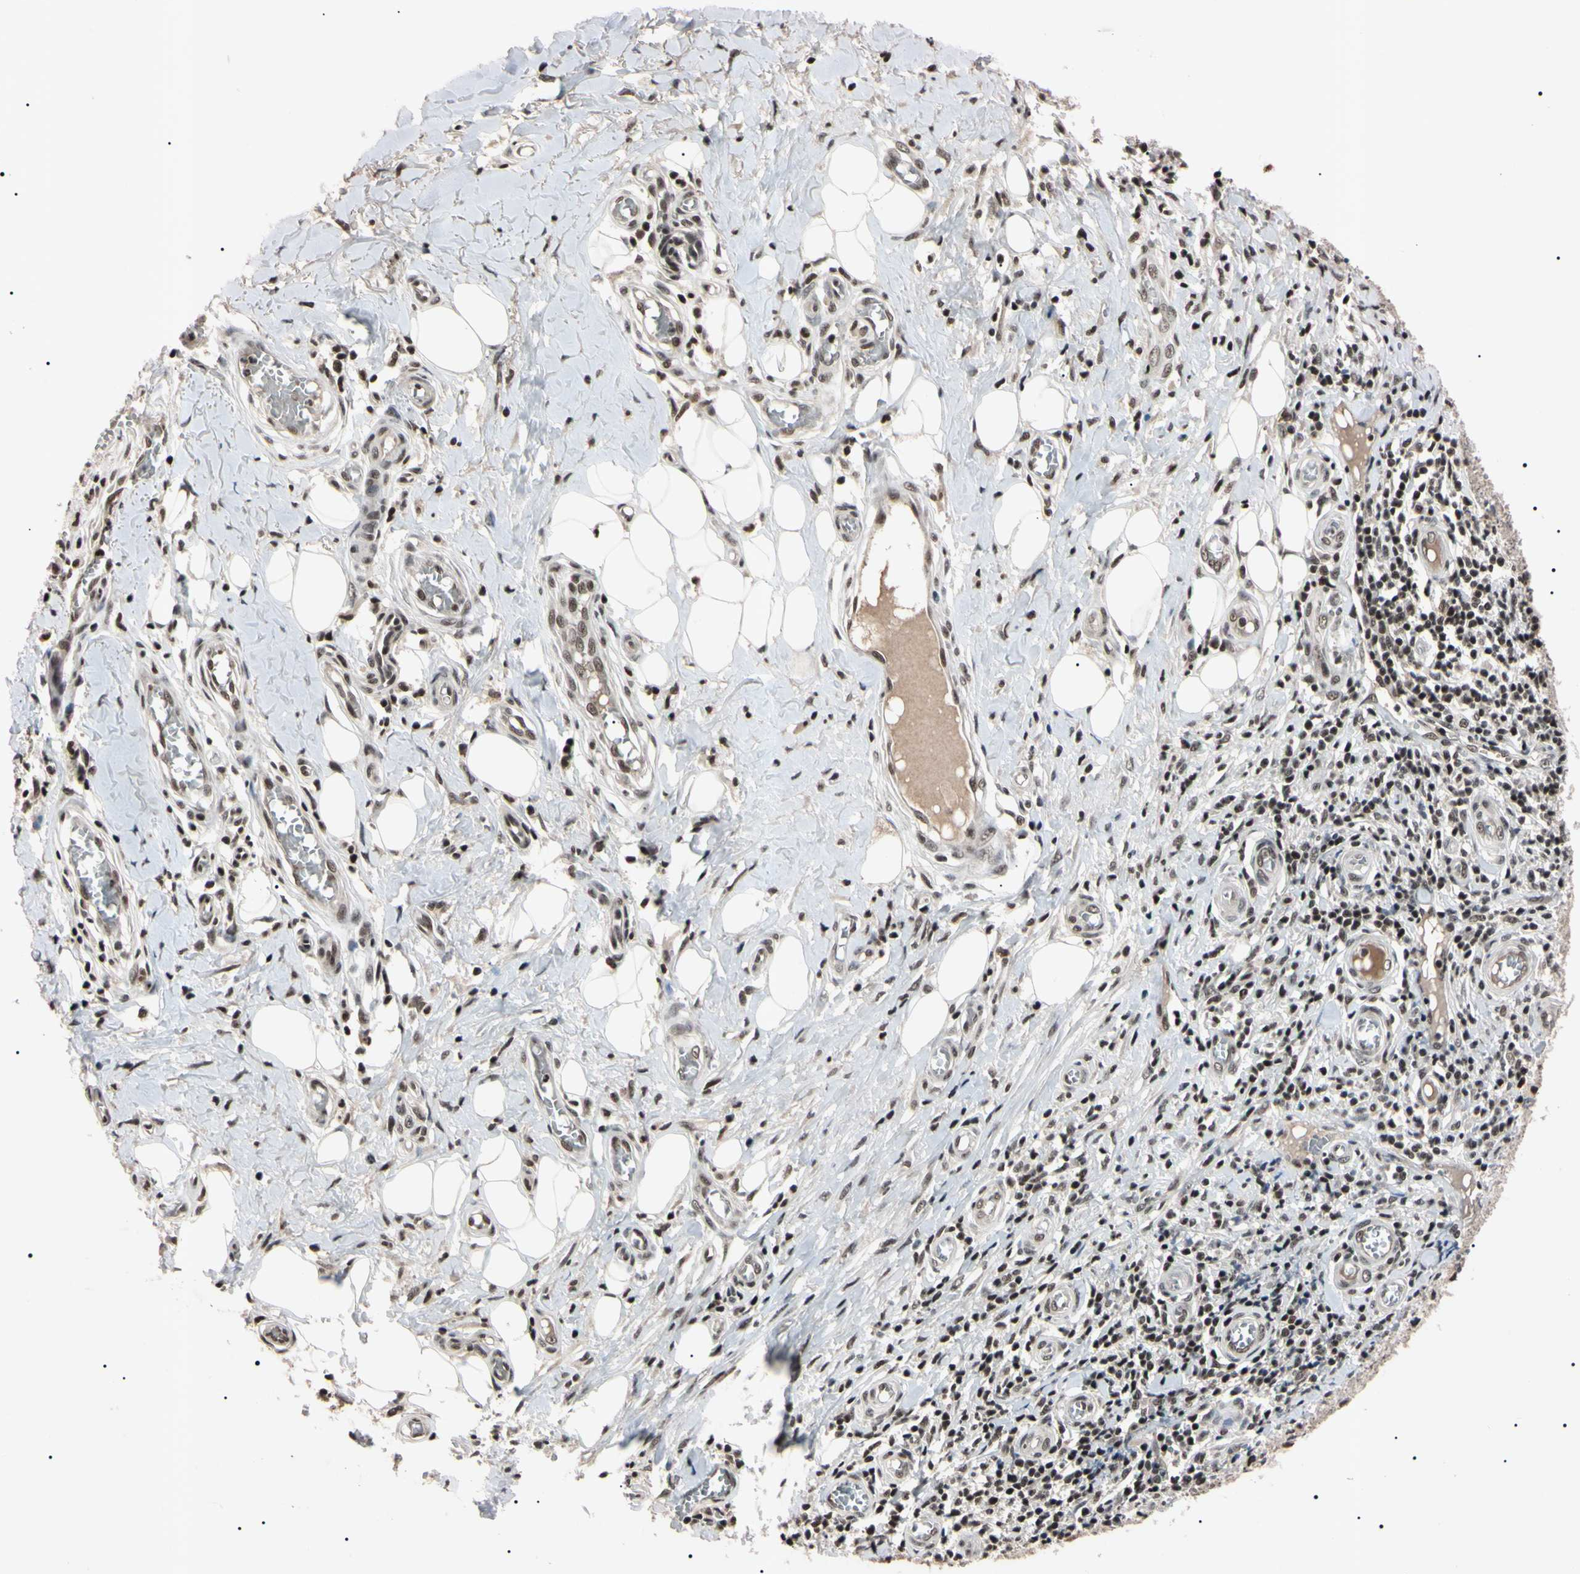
{"staining": {"intensity": "weak", "quantity": "<25%", "location": "nuclear"}, "tissue": "skin cancer", "cell_type": "Tumor cells", "image_type": "cancer", "snomed": [{"axis": "morphology", "description": "Squamous cell carcinoma, NOS"}, {"axis": "topography", "description": "Skin"}], "caption": "This is an immunohistochemistry micrograph of skin cancer. There is no positivity in tumor cells.", "gene": "YY1", "patient": {"sex": "female", "age": 73}}